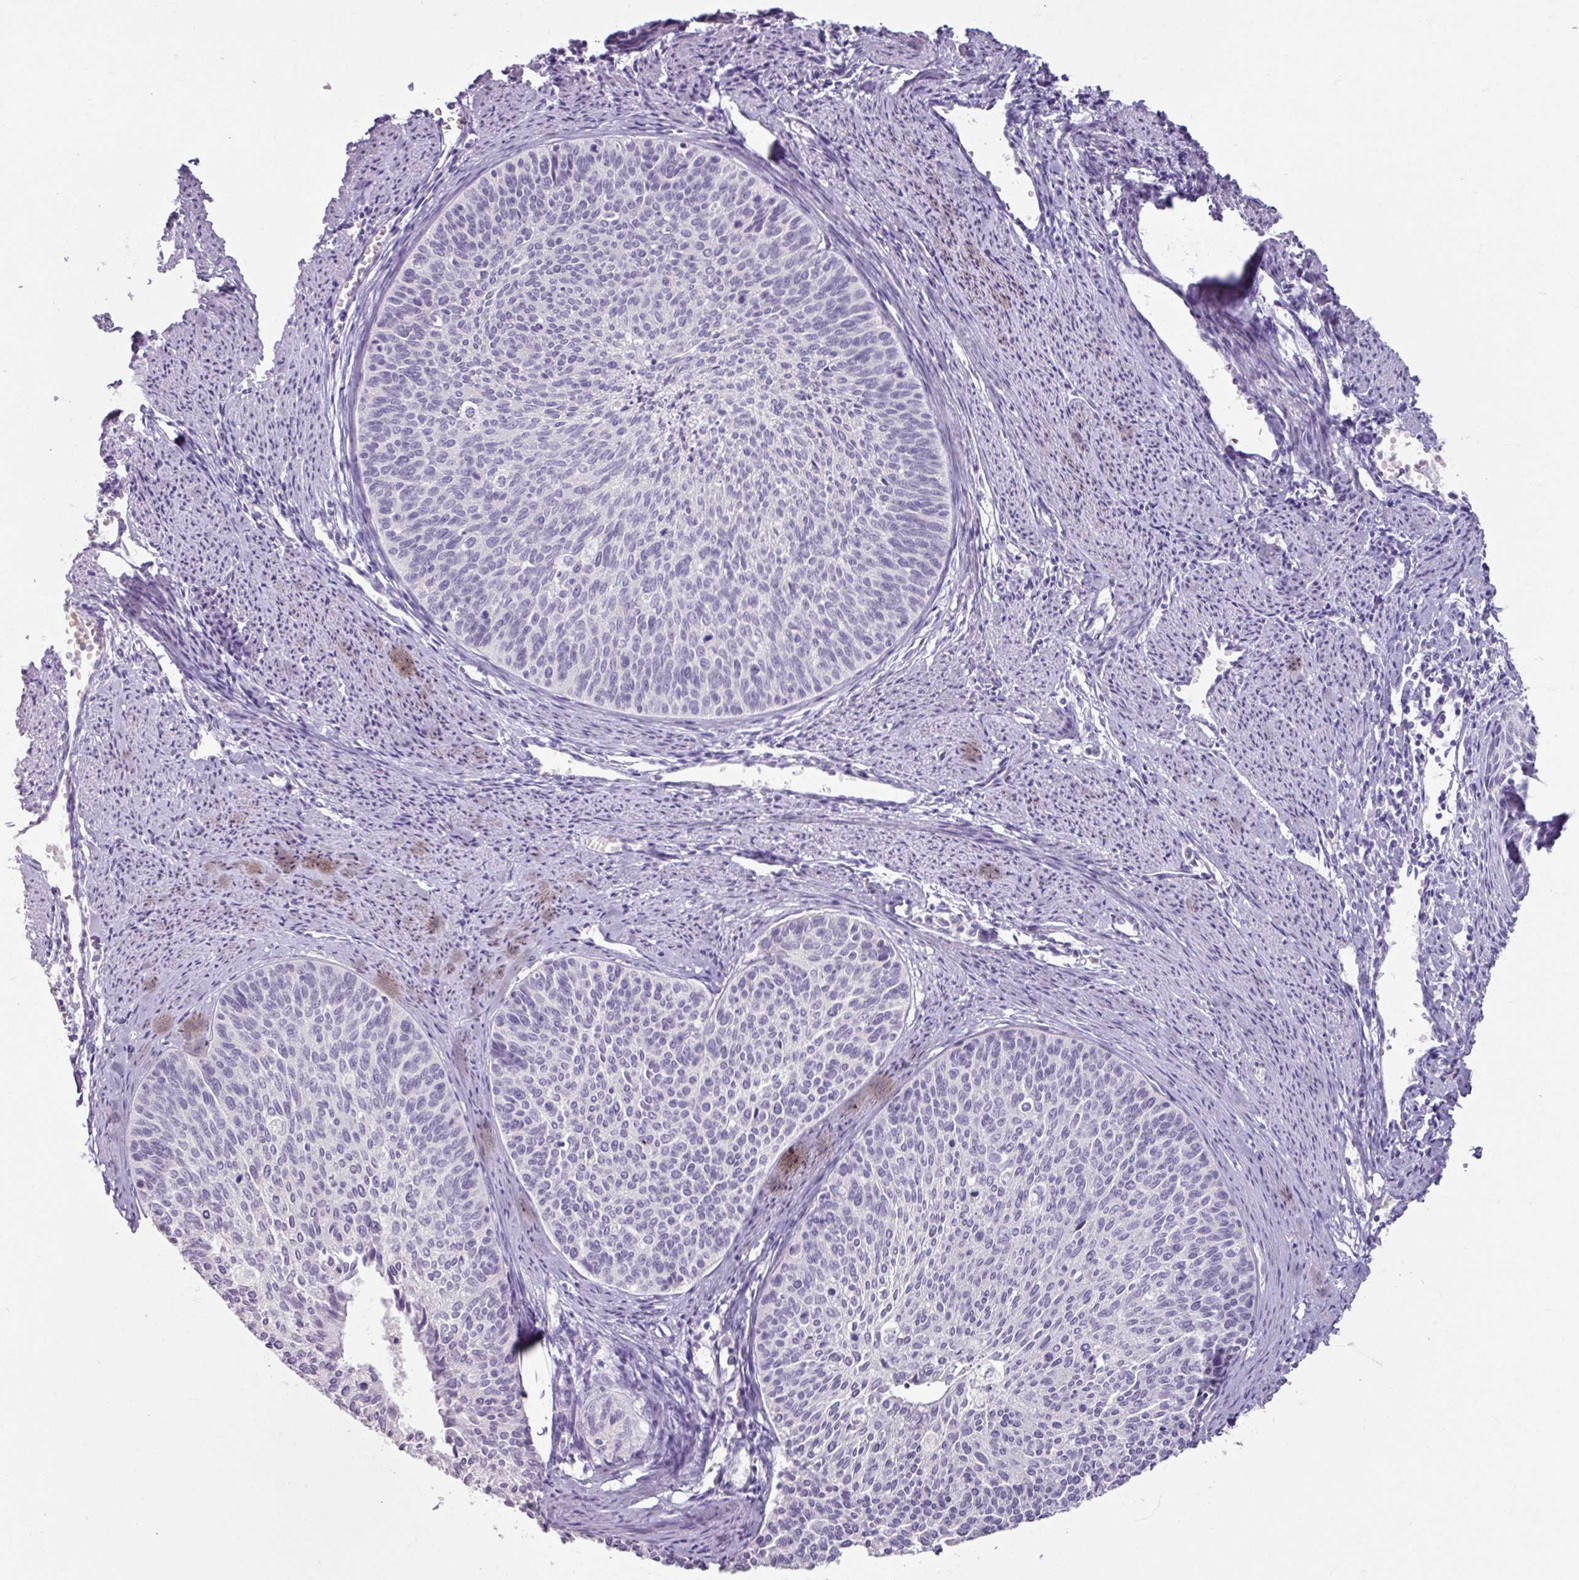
{"staining": {"intensity": "negative", "quantity": "none", "location": "none"}, "tissue": "cervical cancer", "cell_type": "Tumor cells", "image_type": "cancer", "snomed": [{"axis": "morphology", "description": "Squamous cell carcinoma, NOS"}, {"axis": "topography", "description": "Cervix"}], "caption": "This is an IHC micrograph of human cervical cancer (squamous cell carcinoma). There is no positivity in tumor cells.", "gene": "SLC27A5", "patient": {"sex": "female", "age": 55}}